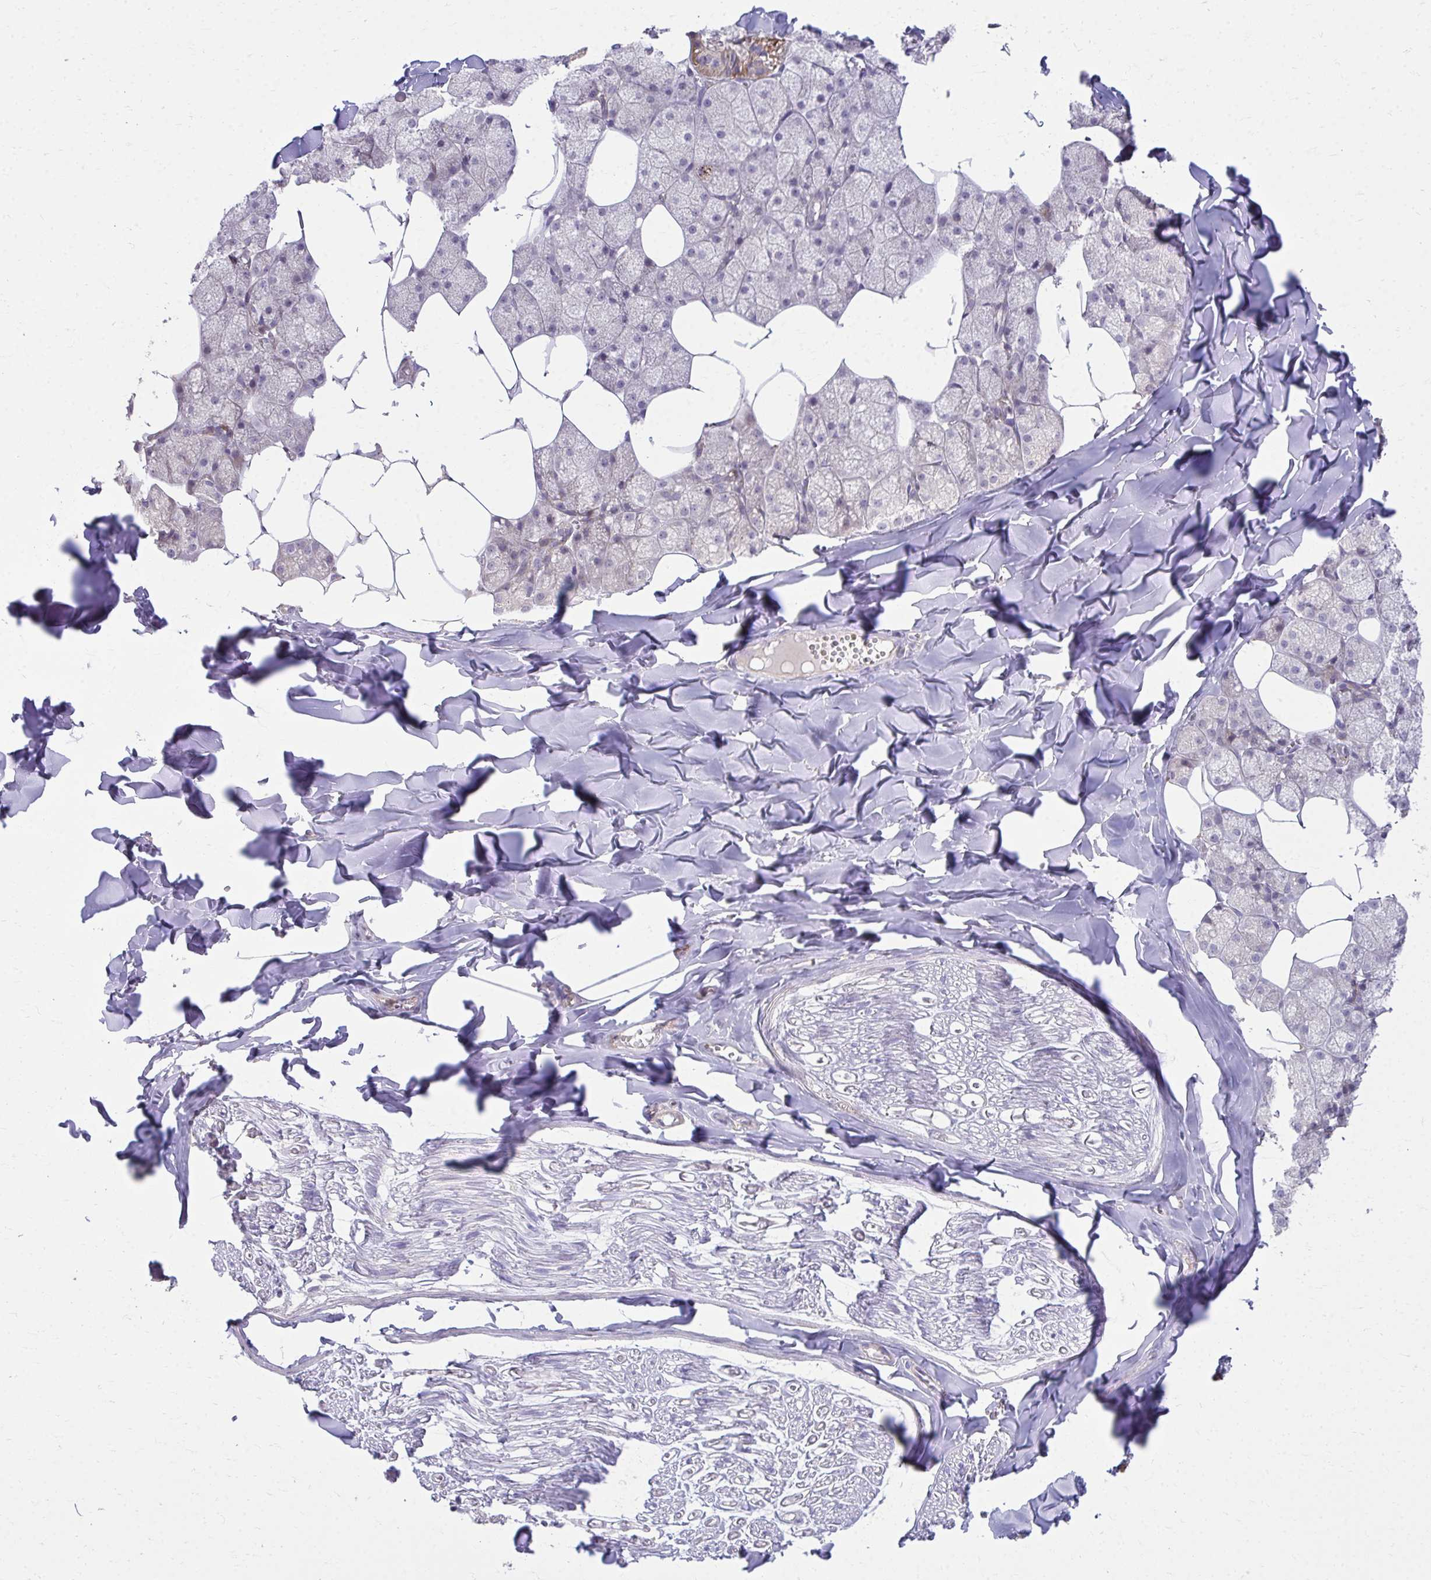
{"staining": {"intensity": "strong", "quantity": "<25%", "location": "cytoplasmic/membranous"}, "tissue": "salivary gland", "cell_type": "Glandular cells", "image_type": "normal", "snomed": [{"axis": "morphology", "description": "Normal tissue, NOS"}, {"axis": "topography", "description": "Salivary gland"}, {"axis": "topography", "description": "Peripheral nerve tissue"}], "caption": "Immunohistochemical staining of normal salivary gland shows <25% levels of strong cytoplasmic/membranous protein positivity in approximately <25% of glandular cells. (brown staining indicates protein expression, while blue staining denotes nuclei).", "gene": "C16orf54", "patient": {"sex": "male", "age": 38}}